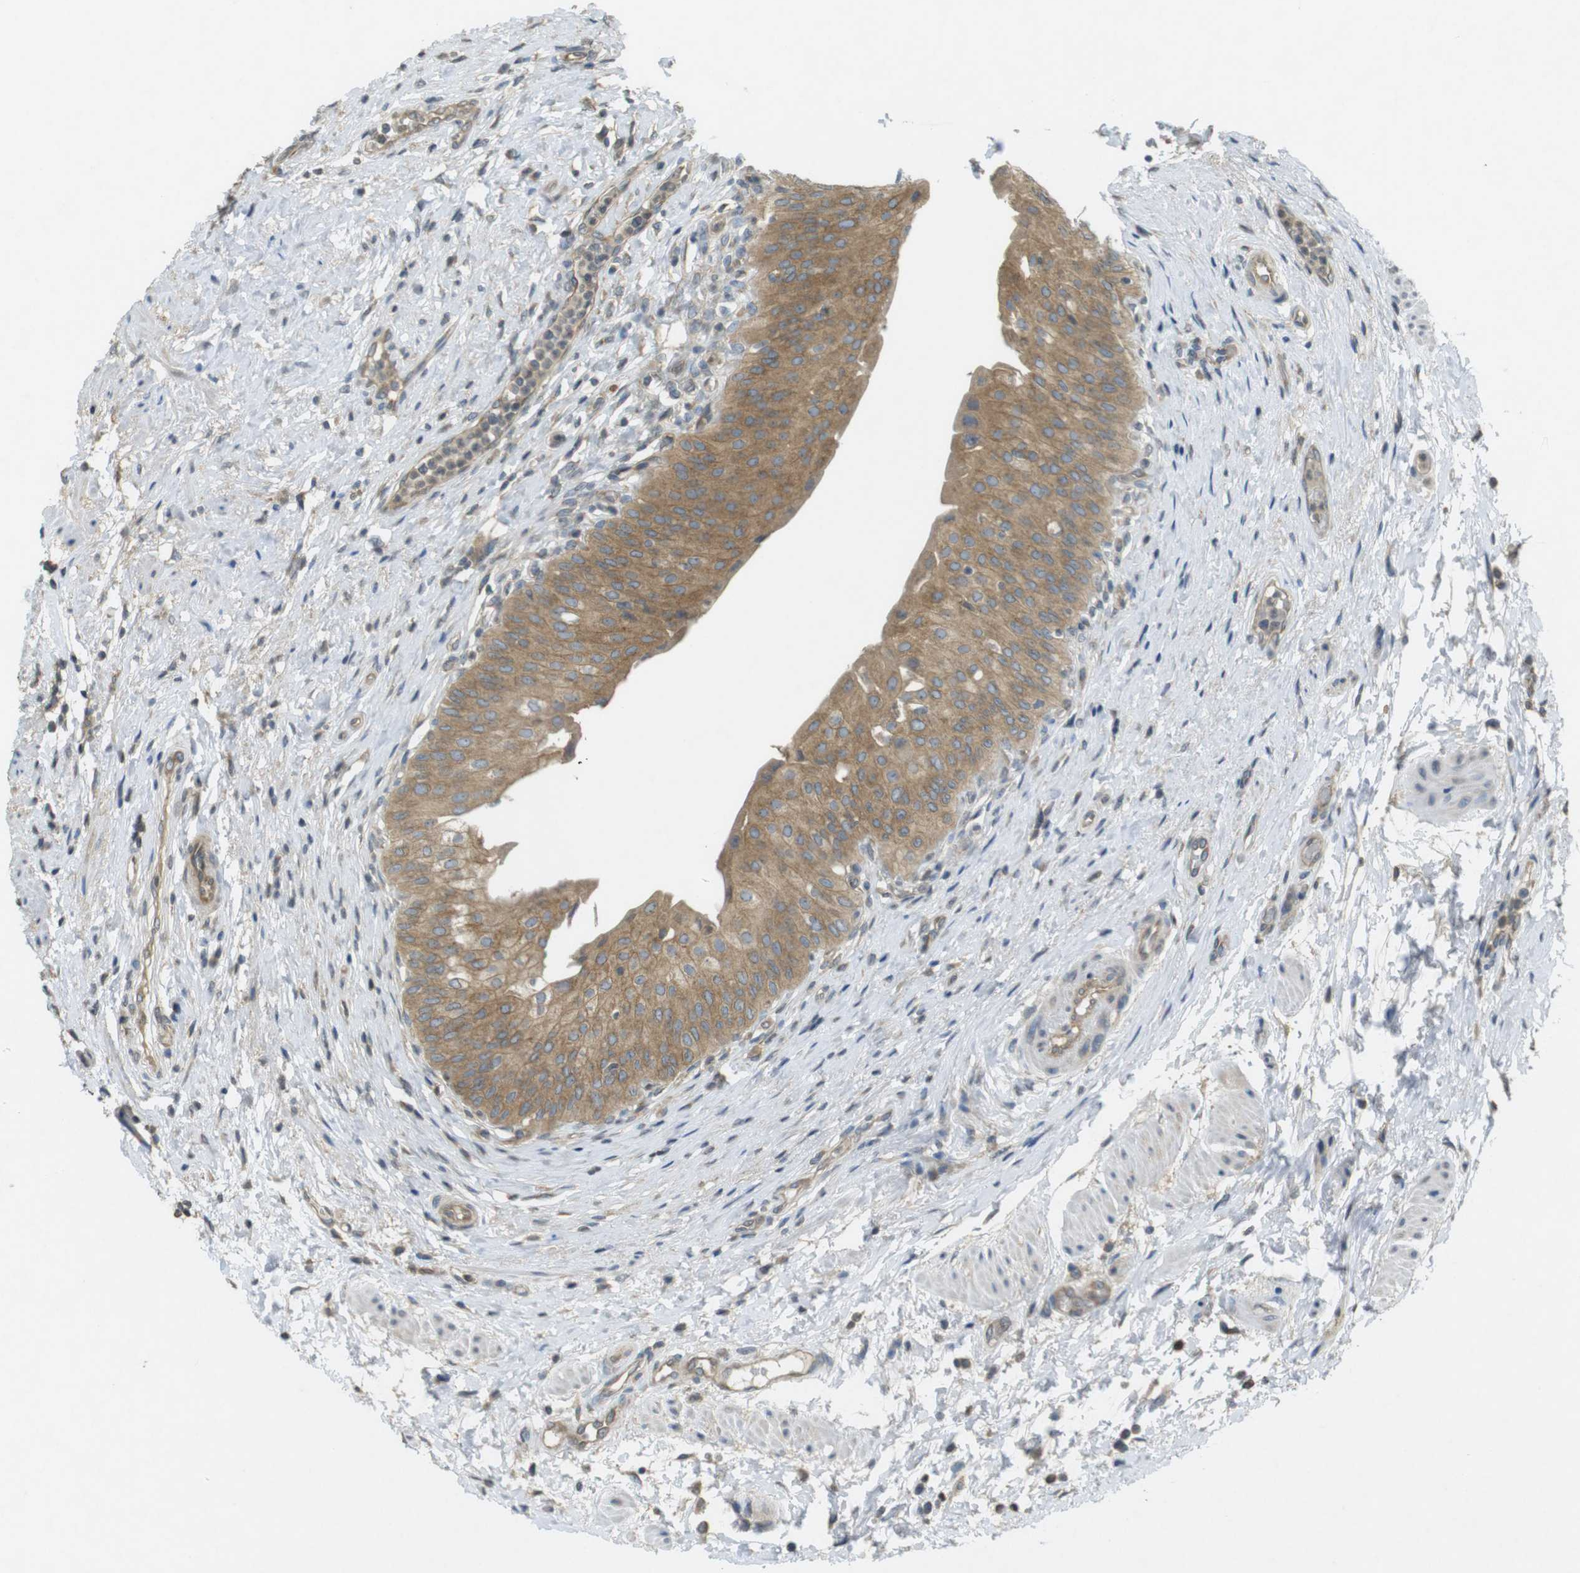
{"staining": {"intensity": "moderate", "quantity": ">75%", "location": "cytoplasmic/membranous"}, "tissue": "urinary bladder", "cell_type": "Urothelial cells", "image_type": "normal", "snomed": [{"axis": "morphology", "description": "Normal tissue, NOS"}, {"axis": "morphology", "description": "Urothelial carcinoma, High grade"}, {"axis": "topography", "description": "Urinary bladder"}], "caption": "Protein staining displays moderate cytoplasmic/membranous expression in about >75% of urothelial cells in normal urinary bladder. Using DAB (brown) and hematoxylin (blue) stains, captured at high magnification using brightfield microscopy.", "gene": "KIF5B", "patient": {"sex": "male", "age": 46}}